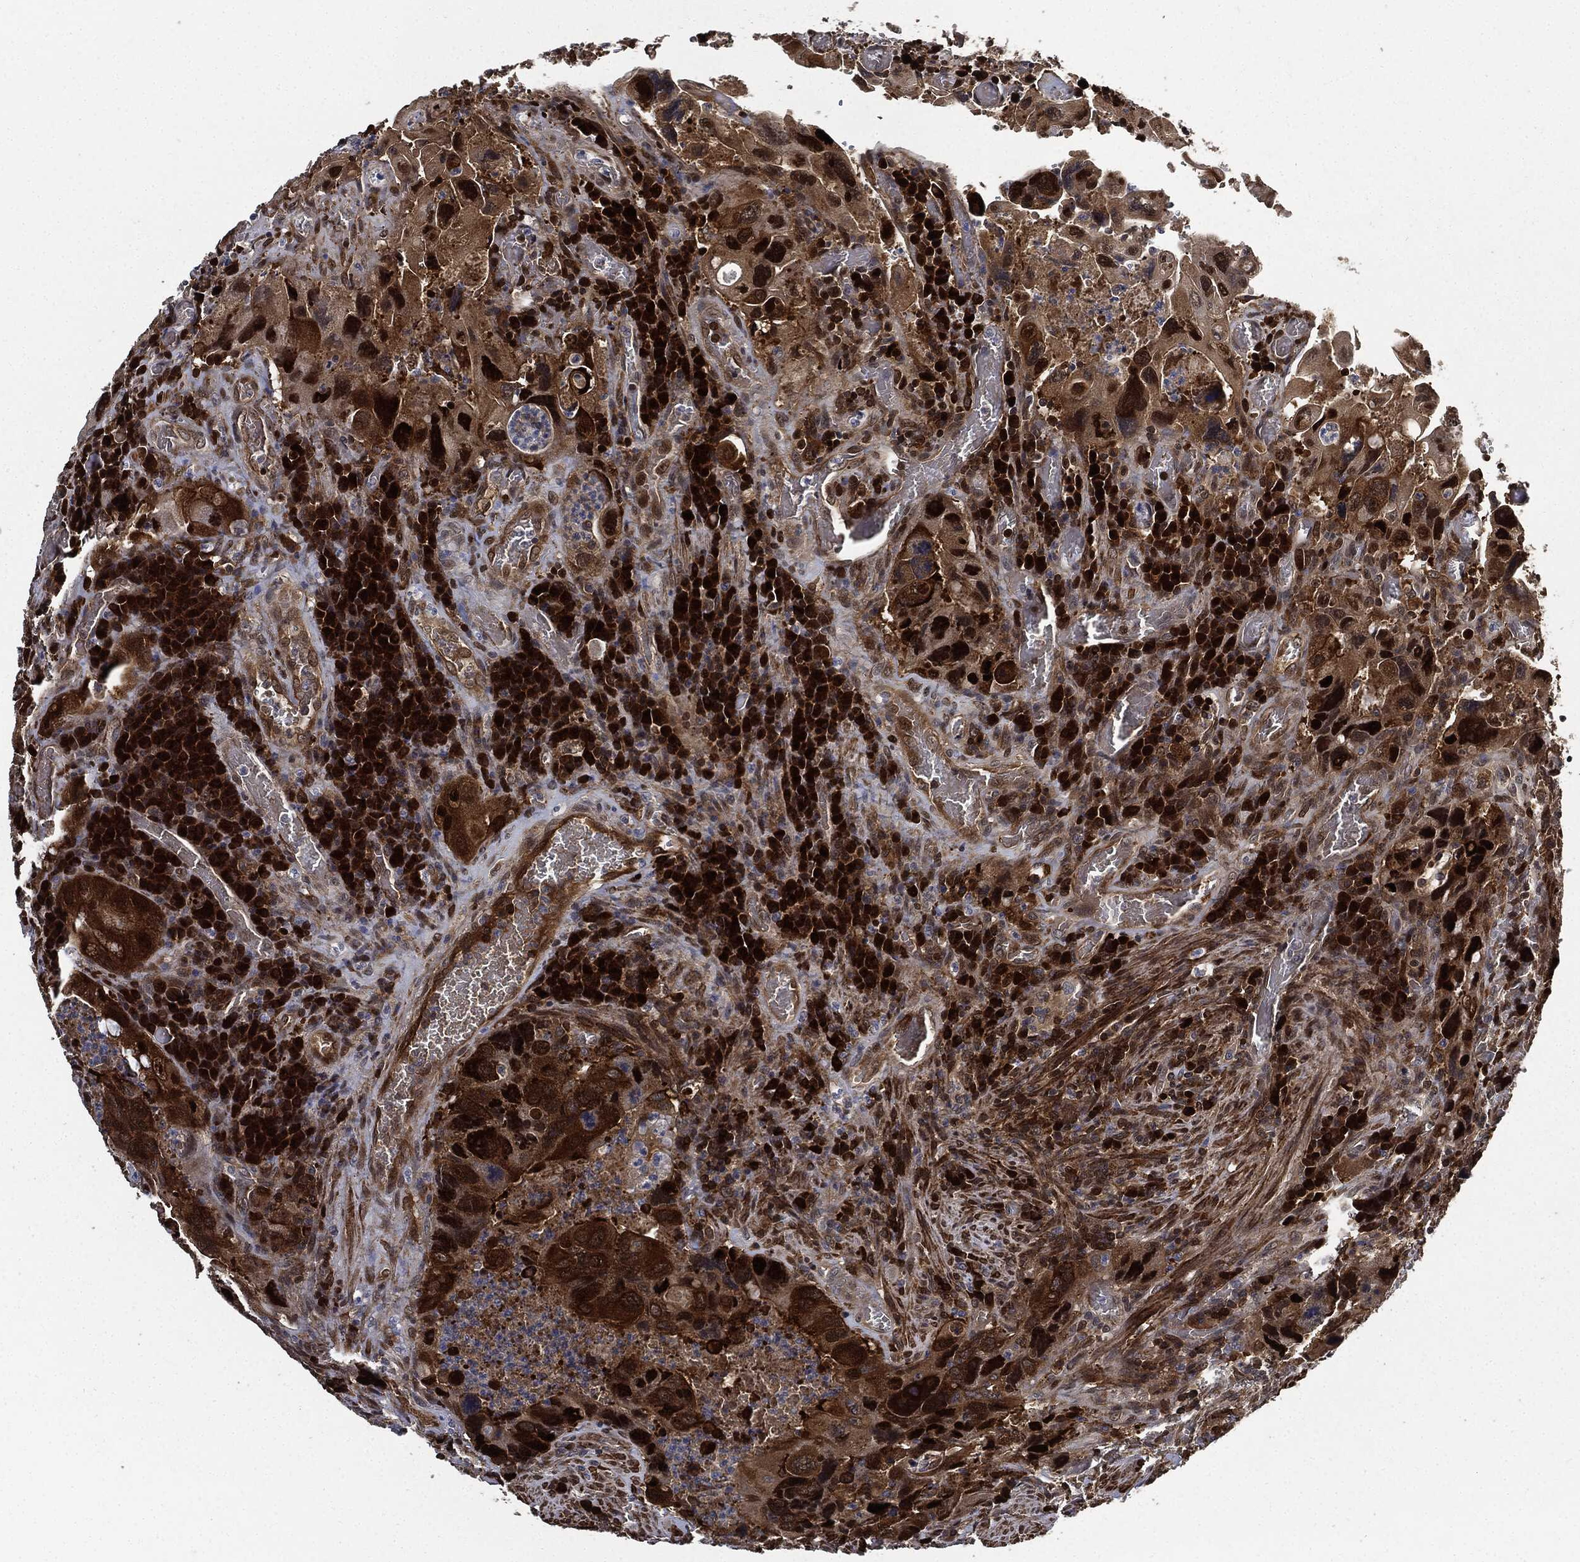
{"staining": {"intensity": "strong", "quantity": "25%-75%", "location": "cytoplasmic/membranous"}, "tissue": "colorectal cancer", "cell_type": "Tumor cells", "image_type": "cancer", "snomed": [{"axis": "morphology", "description": "Adenocarcinoma, NOS"}, {"axis": "topography", "description": "Rectum"}], "caption": "This is a micrograph of IHC staining of colorectal cancer (adenocarcinoma), which shows strong positivity in the cytoplasmic/membranous of tumor cells.", "gene": "PRDX2", "patient": {"sex": "male", "age": 62}}